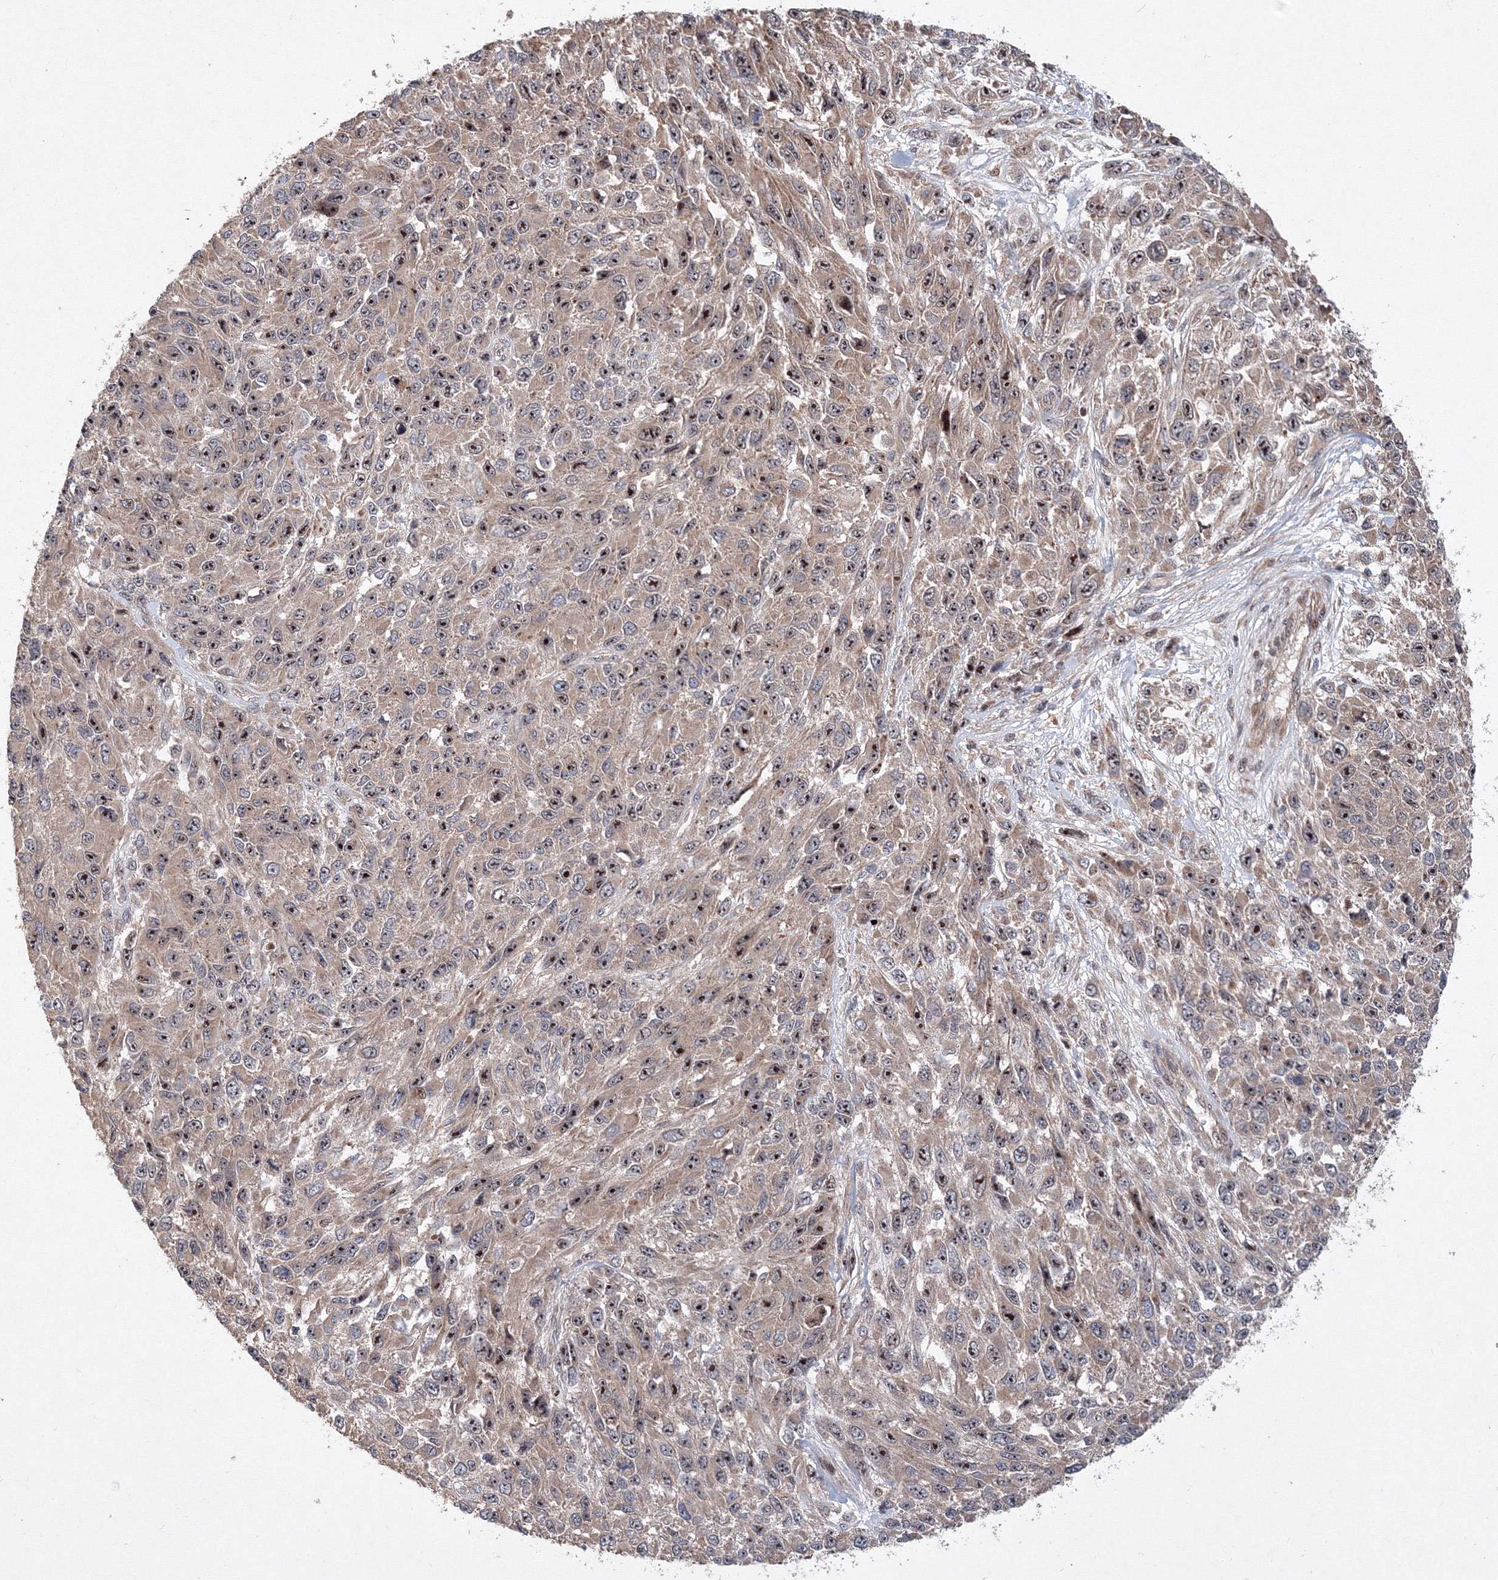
{"staining": {"intensity": "moderate", "quantity": "25%-75%", "location": "nuclear"}, "tissue": "melanoma", "cell_type": "Tumor cells", "image_type": "cancer", "snomed": [{"axis": "morphology", "description": "Malignant melanoma, NOS"}, {"axis": "topography", "description": "Skin"}], "caption": "Moderate nuclear protein positivity is identified in about 25%-75% of tumor cells in melanoma.", "gene": "ANKAR", "patient": {"sex": "female", "age": 96}}